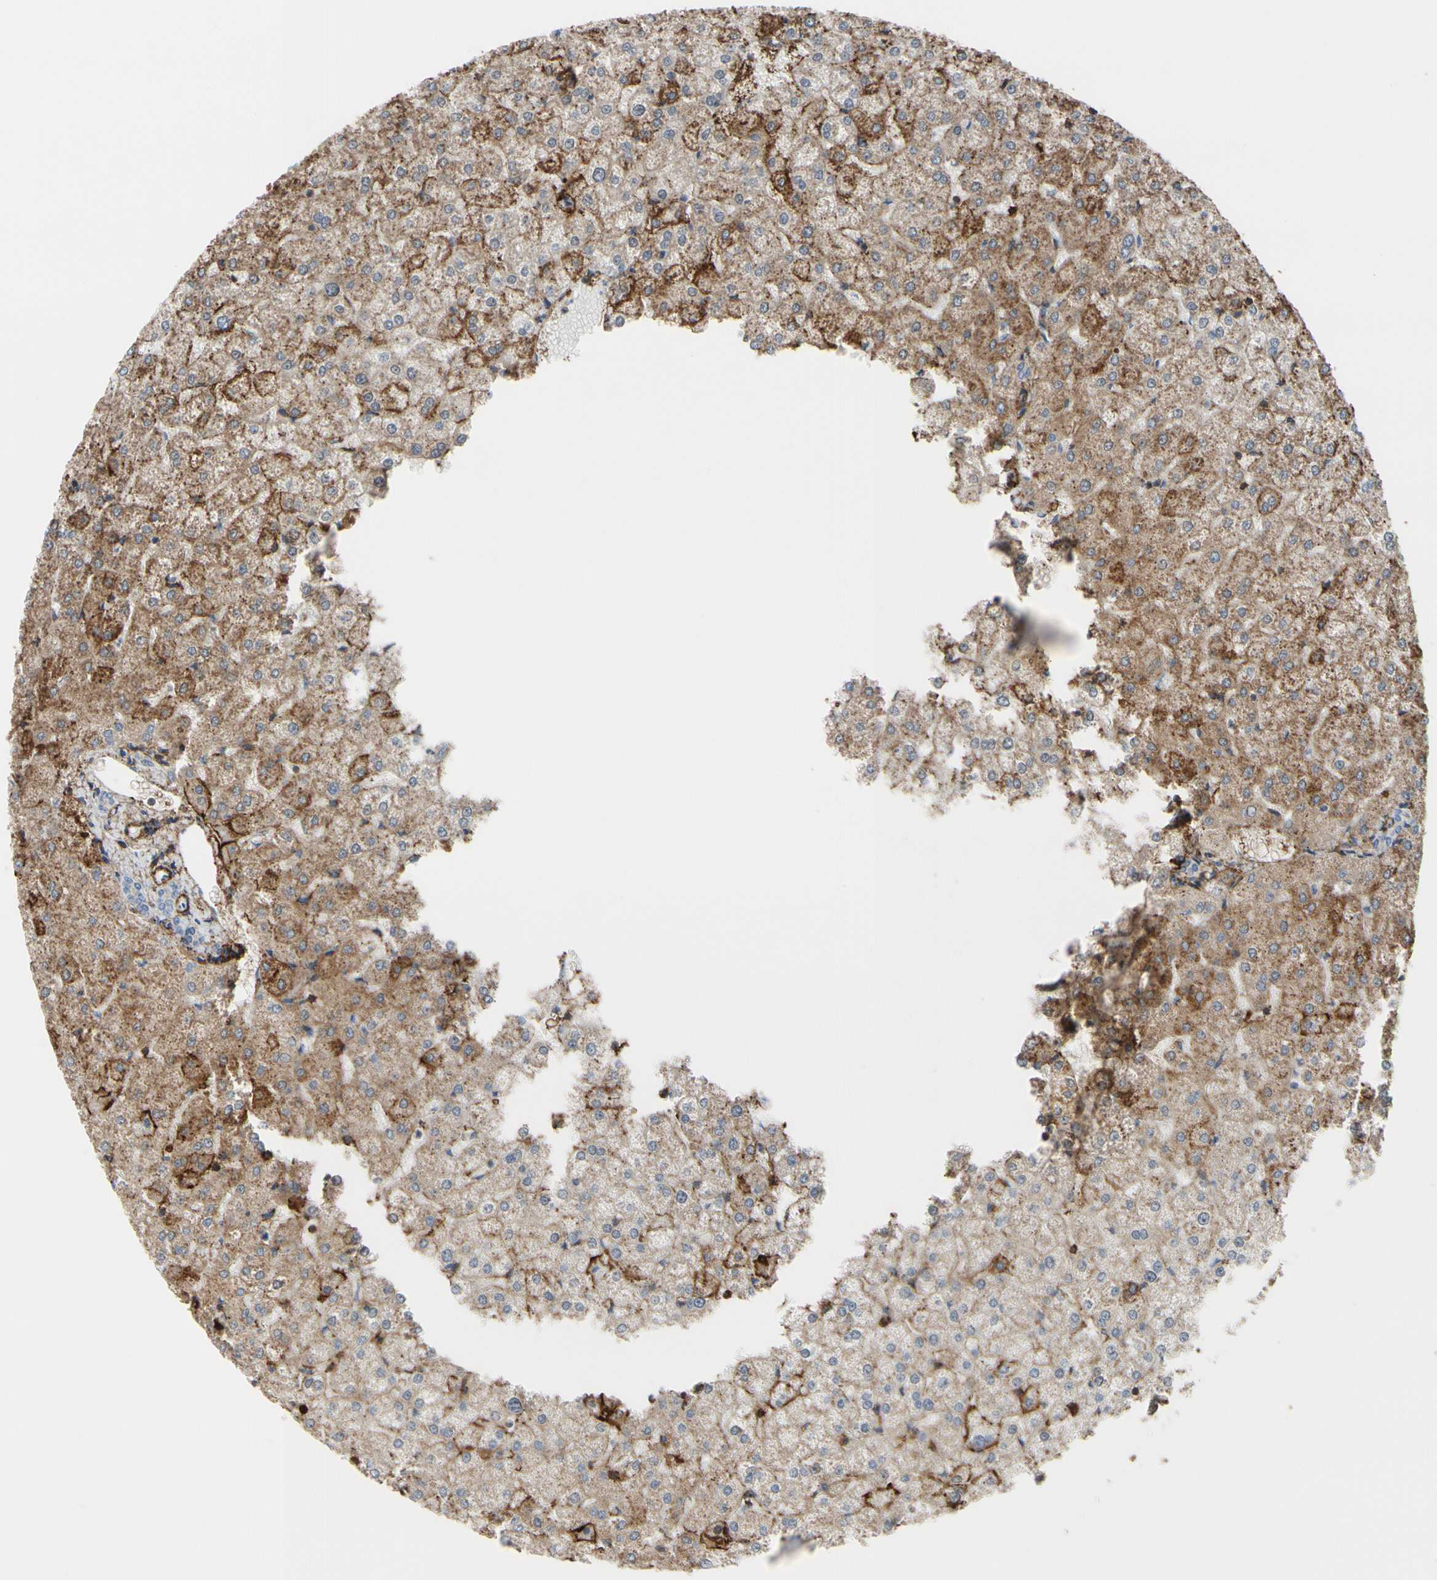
{"staining": {"intensity": "weak", "quantity": "<25%", "location": "cytoplasmic/membranous"}, "tissue": "liver", "cell_type": "Cholangiocytes", "image_type": "normal", "snomed": [{"axis": "morphology", "description": "Normal tissue, NOS"}, {"axis": "topography", "description": "Liver"}], "caption": "IHC micrograph of benign human liver stained for a protein (brown), which shows no positivity in cholangiocytes. The staining is performed using DAB (3,3'-diaminobenzidine) brown chromogen with nuclei counter-stained in using hematoxylin.", "gene": "ANXA6", "patient": {"sex": "female", "age": 32}}